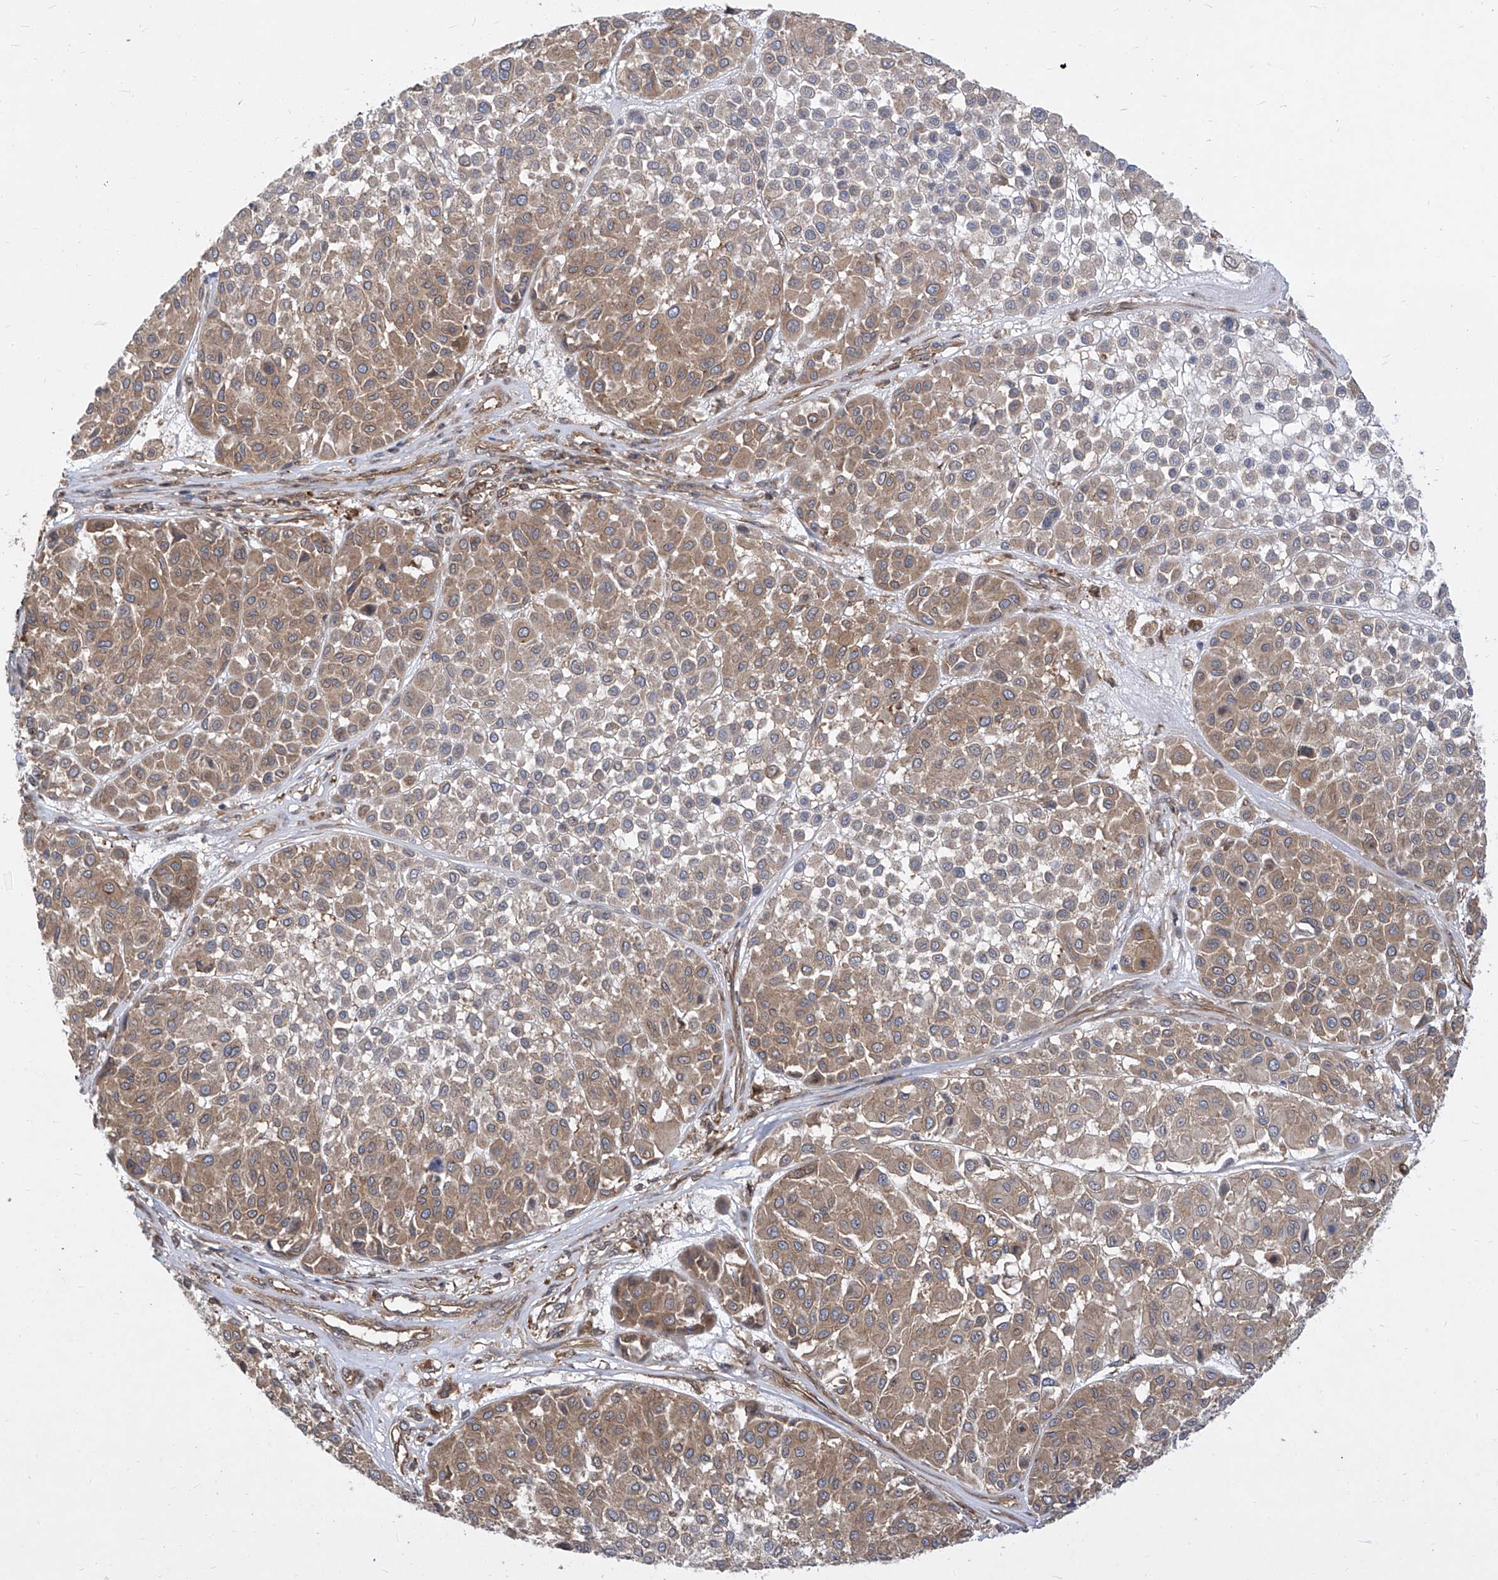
{"staining": {"intensity": "moderate", "quantity": "25%-75%", "location": "cytoplasmic/membranous"}, "tissue": "melanoma", "cell_type": "Tumor cells", "image_type": "cancer", "snomed": [{"axis": "morphology", "description": "Malignant melanoma, Metastatic site"}, {"axis": "topography", "description": "Soft tissue"}], "caption": "A medium amount of moderate cytoplasmic/membranous expression is seen in approximately 25%-75% of tumor cells in malignant melanoma (metastatic site) tissue. The staining was performed using DAB, with brown indicating positive protein expression. Nuclei are stained blue with hematoxylin.", "gene": "EIF3M", "patient": {"sex": "male", "age": 41}}